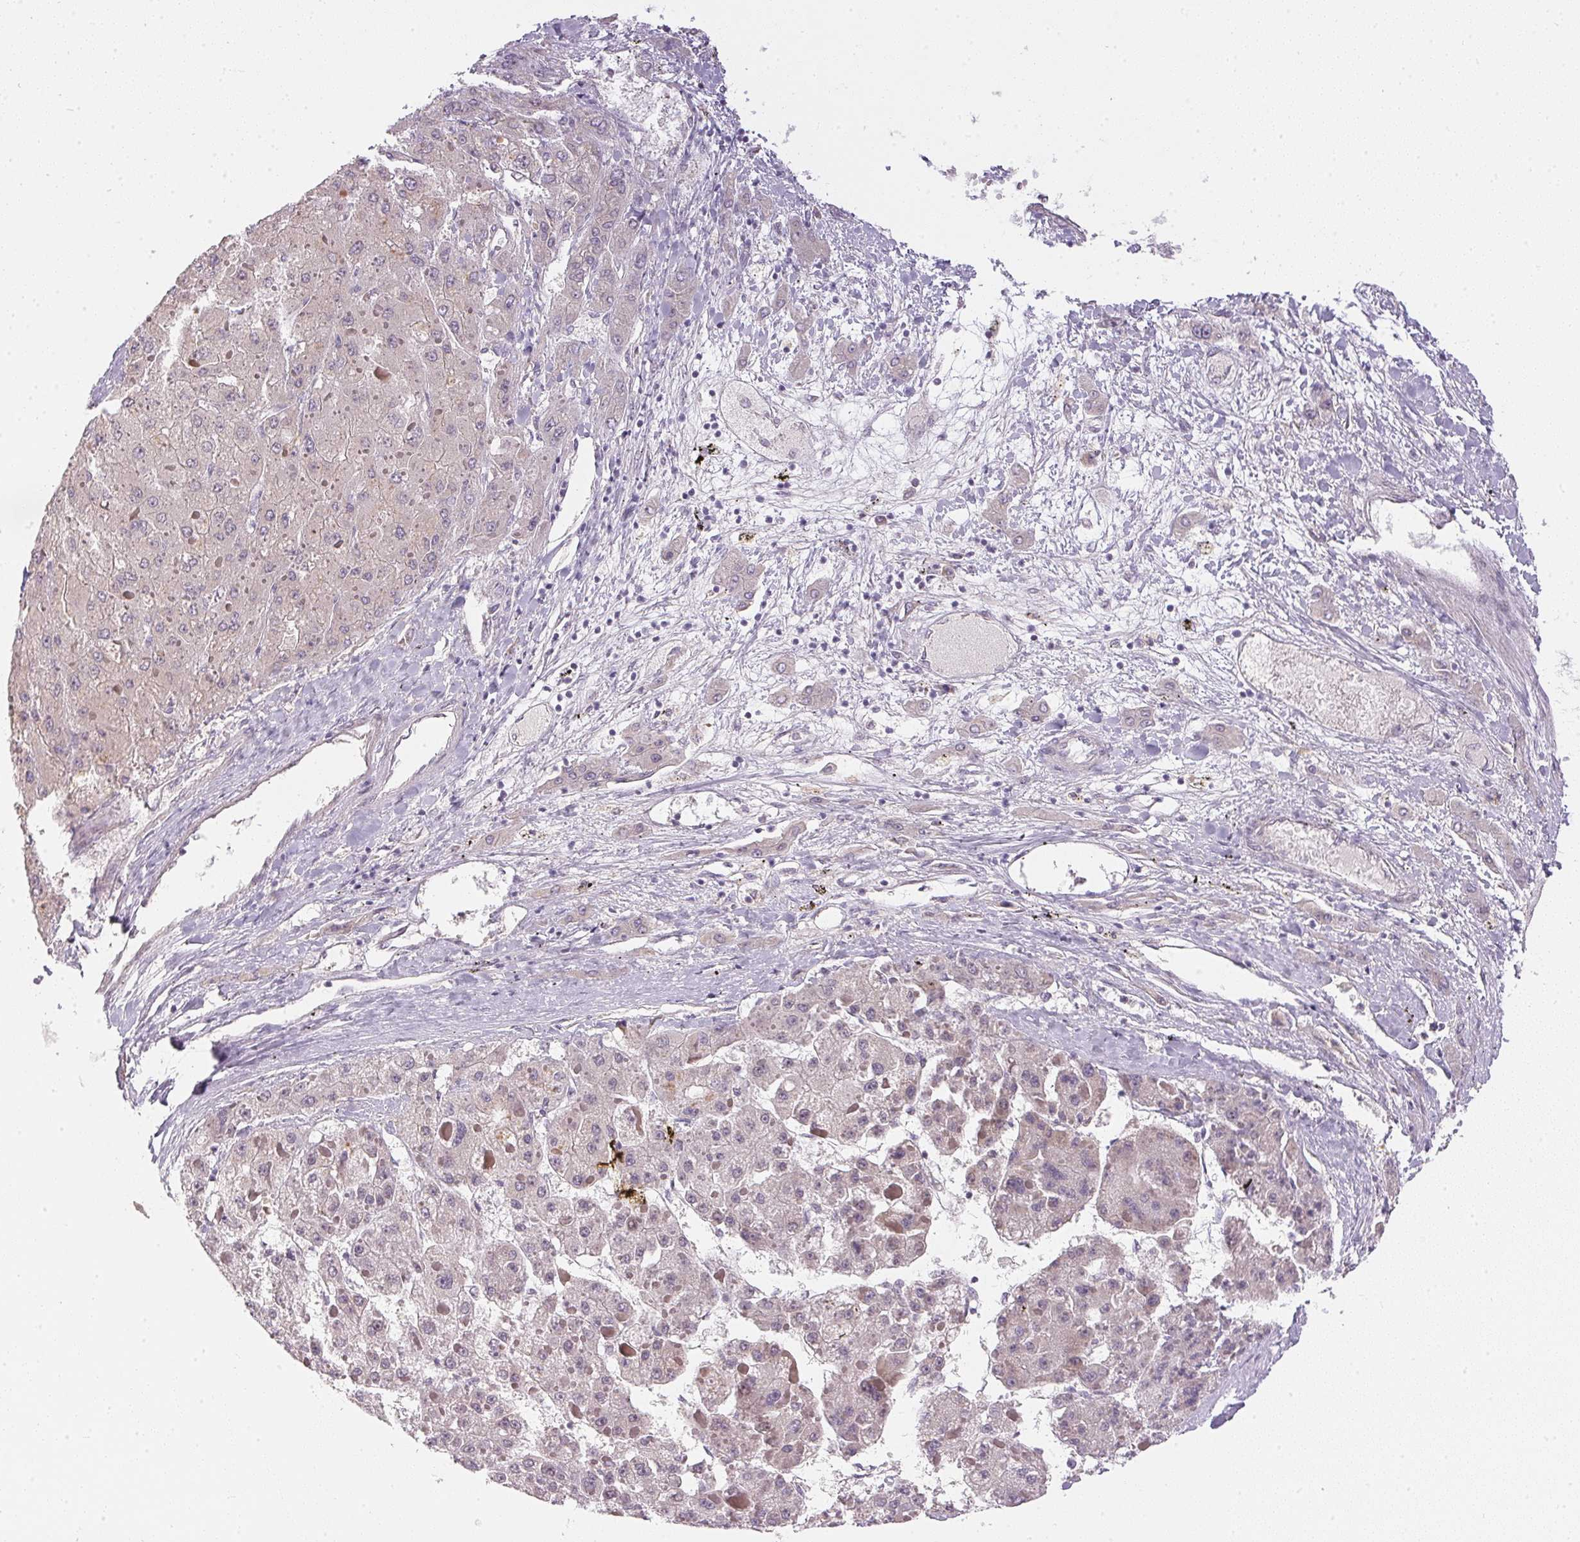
{"staining": {"intensity": "negative", "quantity": "none", "location": "none"}, "tissue": "liver cancer", "cell_type": "Tumor cells", "image_type": "cancer", "snomed": [{"axis": "morphology", "description": "Carcinoma, Hepatocellular, NOS"}, {"axis": "topography", "description": "Liver"}], "caption": "This is a photomicrograph of immunohistochemistry (IHC) staining of hepatocellular carcinoma (liver), which shows no expression in tumor cells. The staining is performed using DAB brown chromogen with nuclei counter-stained in using hematoxylin.", "gene": "TTC23L", "patient": {"sex": "female", "age": 73}}